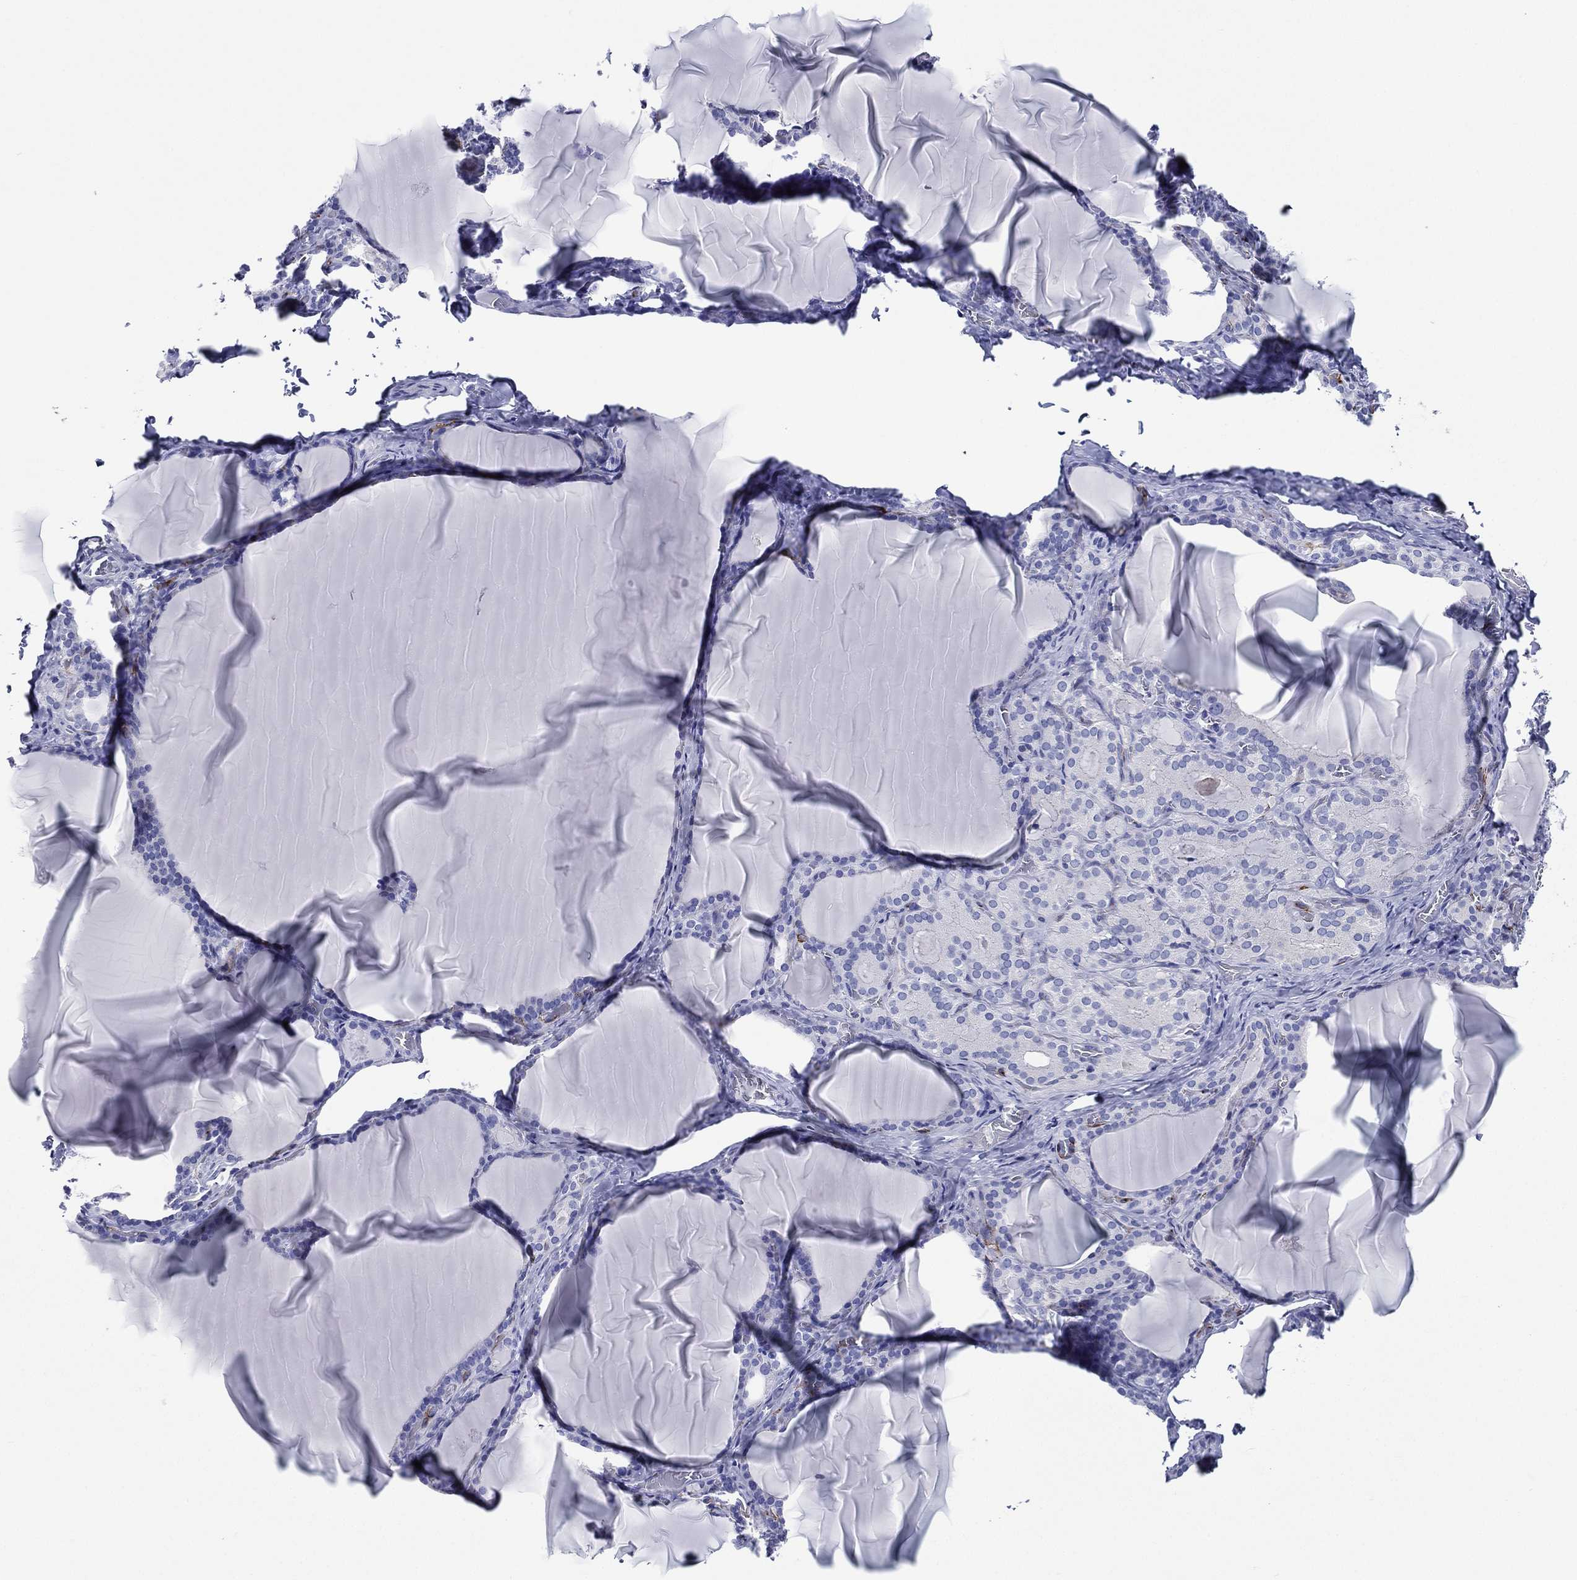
{"staining": {"intensity": "negative", "quantity": "none", "location": "none"}, "tissue": "thyroid gland", "cell_type": "Glandular cells", "image_type": "normal", "snomed": [{"axis": "morphology", "description": "Normal tissue, NOS"}, {"axis": "morphology", "description": "Hyperplasia, NOS"}, {"axis": "topography", "description": "Thyroid gland"}], "caption": "Photomicrograph shows no significant protein staining in glandular cells of unremarkable thyroid gland. The staining was performed using DAB (3,3'-diaminobenzidine) to visualize the protein expression in brown, while the nuclei were stained in blue with hematoxylin (Magnification: 20x).", "gene": "ACE2", "patient": {"sex": "female", "age": 27}}